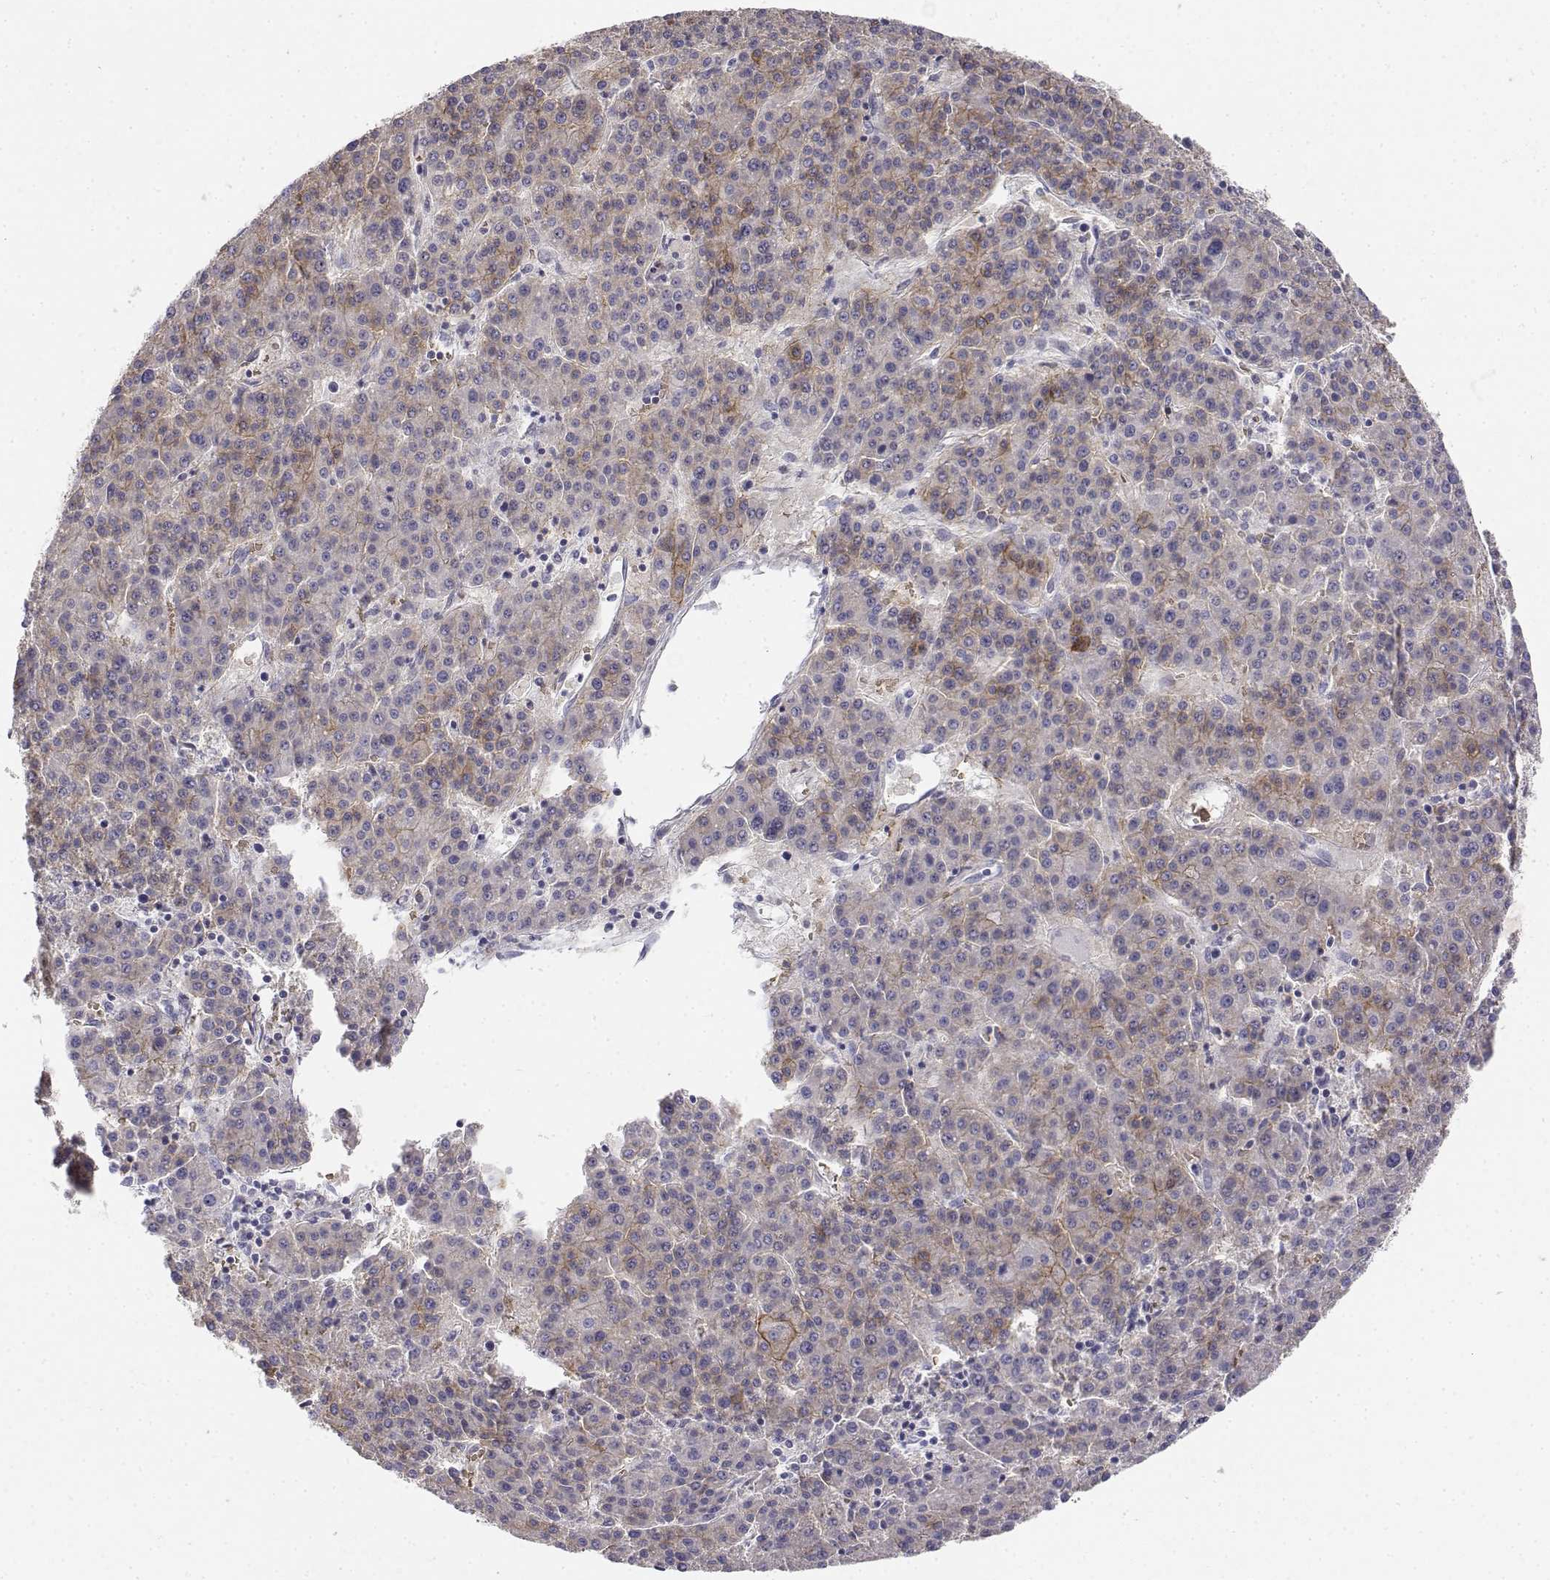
{"staining": {"intensity": "weak", "quantity": "25%-75%", "location": "cytoplasmic/membranous"}, "tissue": "liver cancer", "cell_type": "Tumor cells", "image_type": "cancer", "snomed": [{"axis": "morphology", "description": "Carcinoma, Hepatocellular, NOS"}, {"axis": "topography", "description": "Liver"}], "caption": "IHC staining of liver cancer (hepatocellular carcinoma), which shows low levels of weak cytoplasmic/membranous positivity in about 25%-75% of tumor cells indicating weak cytoplasmic/membranous protein positivity. The staining was performed using DAB (brown) for protein detection and nuclei were counterstained in hematoxylin (blue).", "gene": "CADM1", "patient": {"sex": "female", "age": 58}}